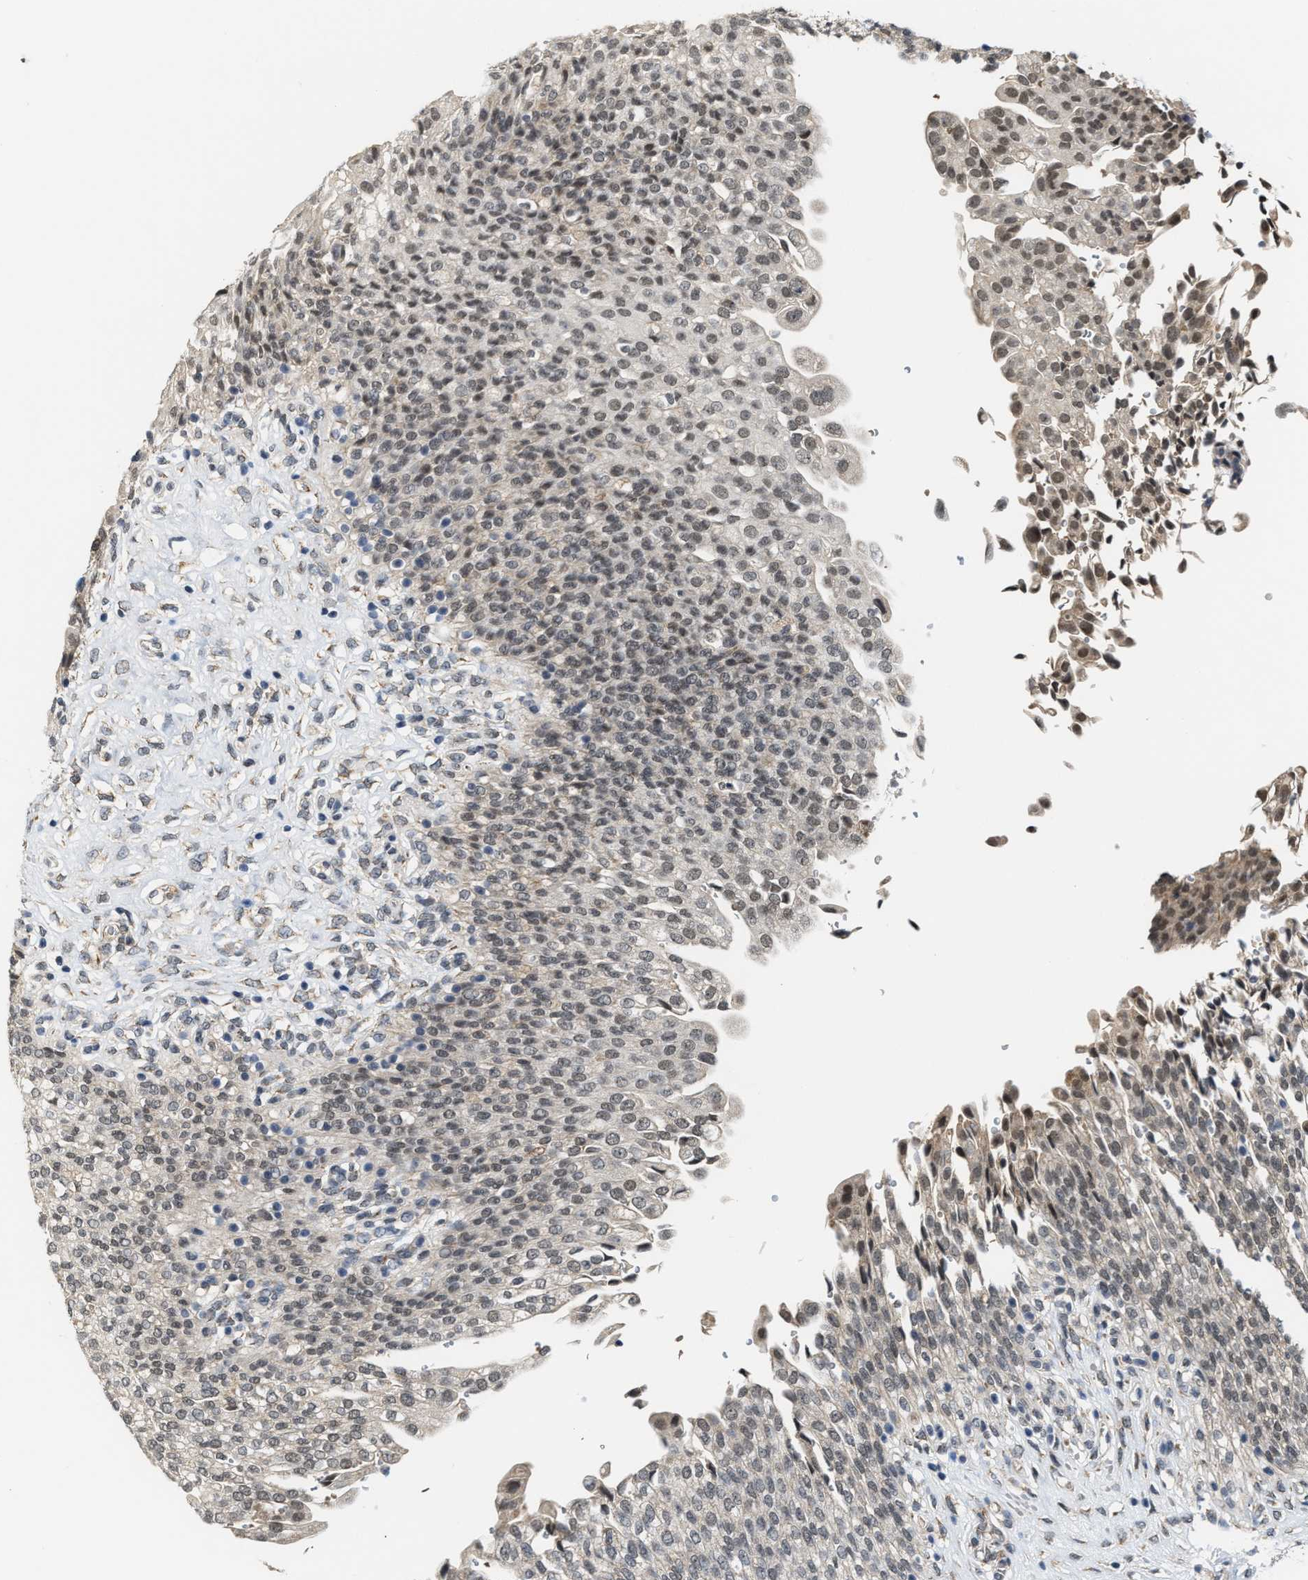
{"staining": {"intensity": "moderate", "quantity": "25%-75%", "location": "nuclear"}, "tissue": "urinary bladder", "cell_type": "Urothelial cells", "image_type": "normal", "snomed": [{"axis": "morphology", "description": "Urothelial carcinoma, High grade"}, {"axis": "topography", "description": "Urinary bladder"}], "caption": "Moderate nuclear protein staining is present in about 25%-75% of urothelial cells in urinary bladder. (brown staining indicates protein expression, while blue staining denotes nuclei).", "gene": "KIF24", "patient": {"sex": "male", "age": 46}}